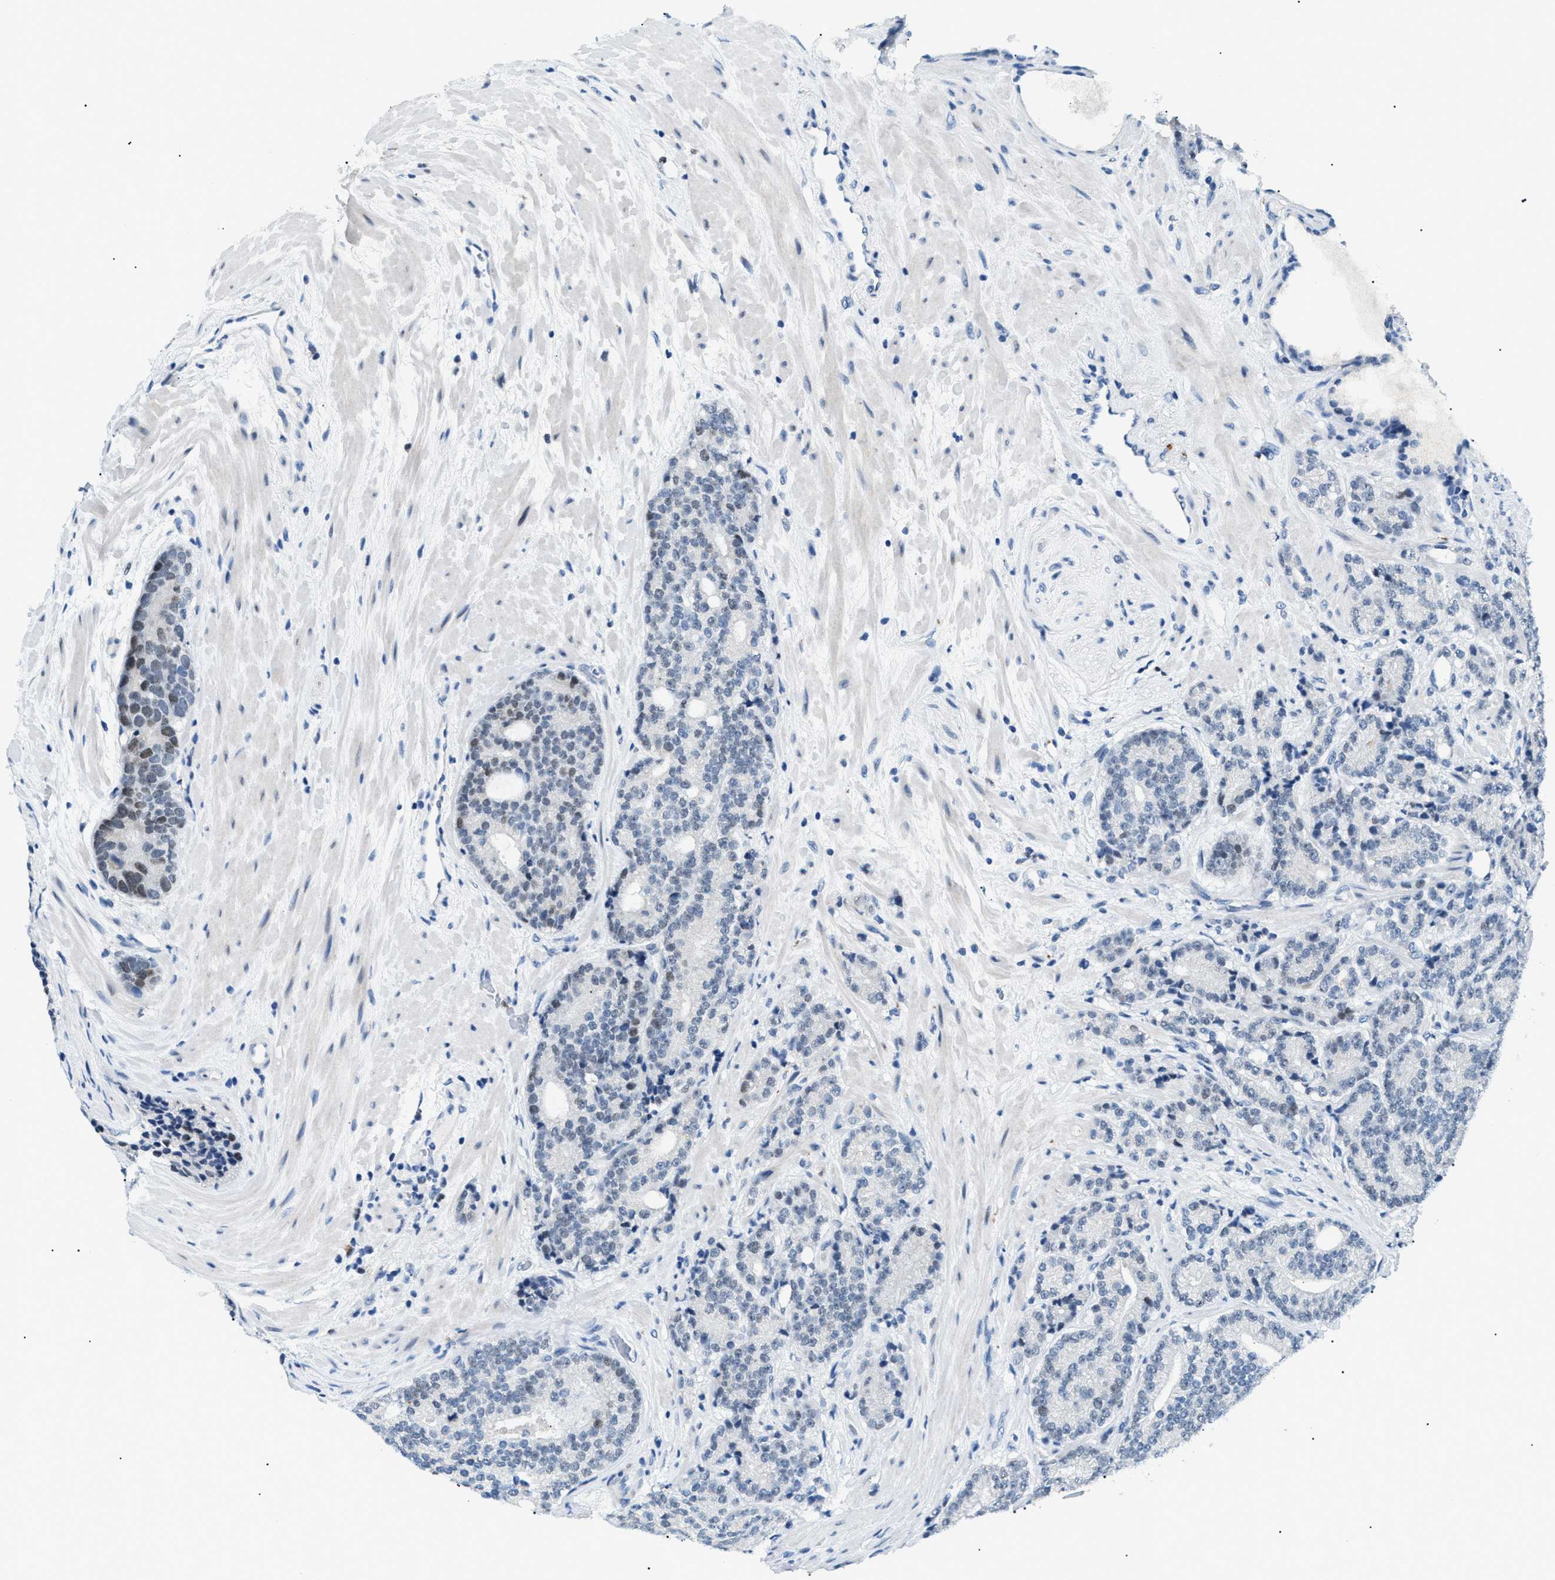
{"staining": {"intensity": "negative", "quantity": "none", "location": "none"}, "tissue": "prostate cancer", "cell_type": "Tumor cells", "image_type": "cancer", "snomed": [{"axis": "morphology", "description": "Adenocarcinoma, High grade"}, {"axis": "topography", "description": "Prostate"}], "caption": "Photomicrograph shows no significant protein staining in tumor cells of prostate adenocarcinoma (high-grade). (DAB immunohistochemistry with hematoxylin counter stain).", "gene": "SMARCC1", "patient": {"sex": "male", "age": 61}}